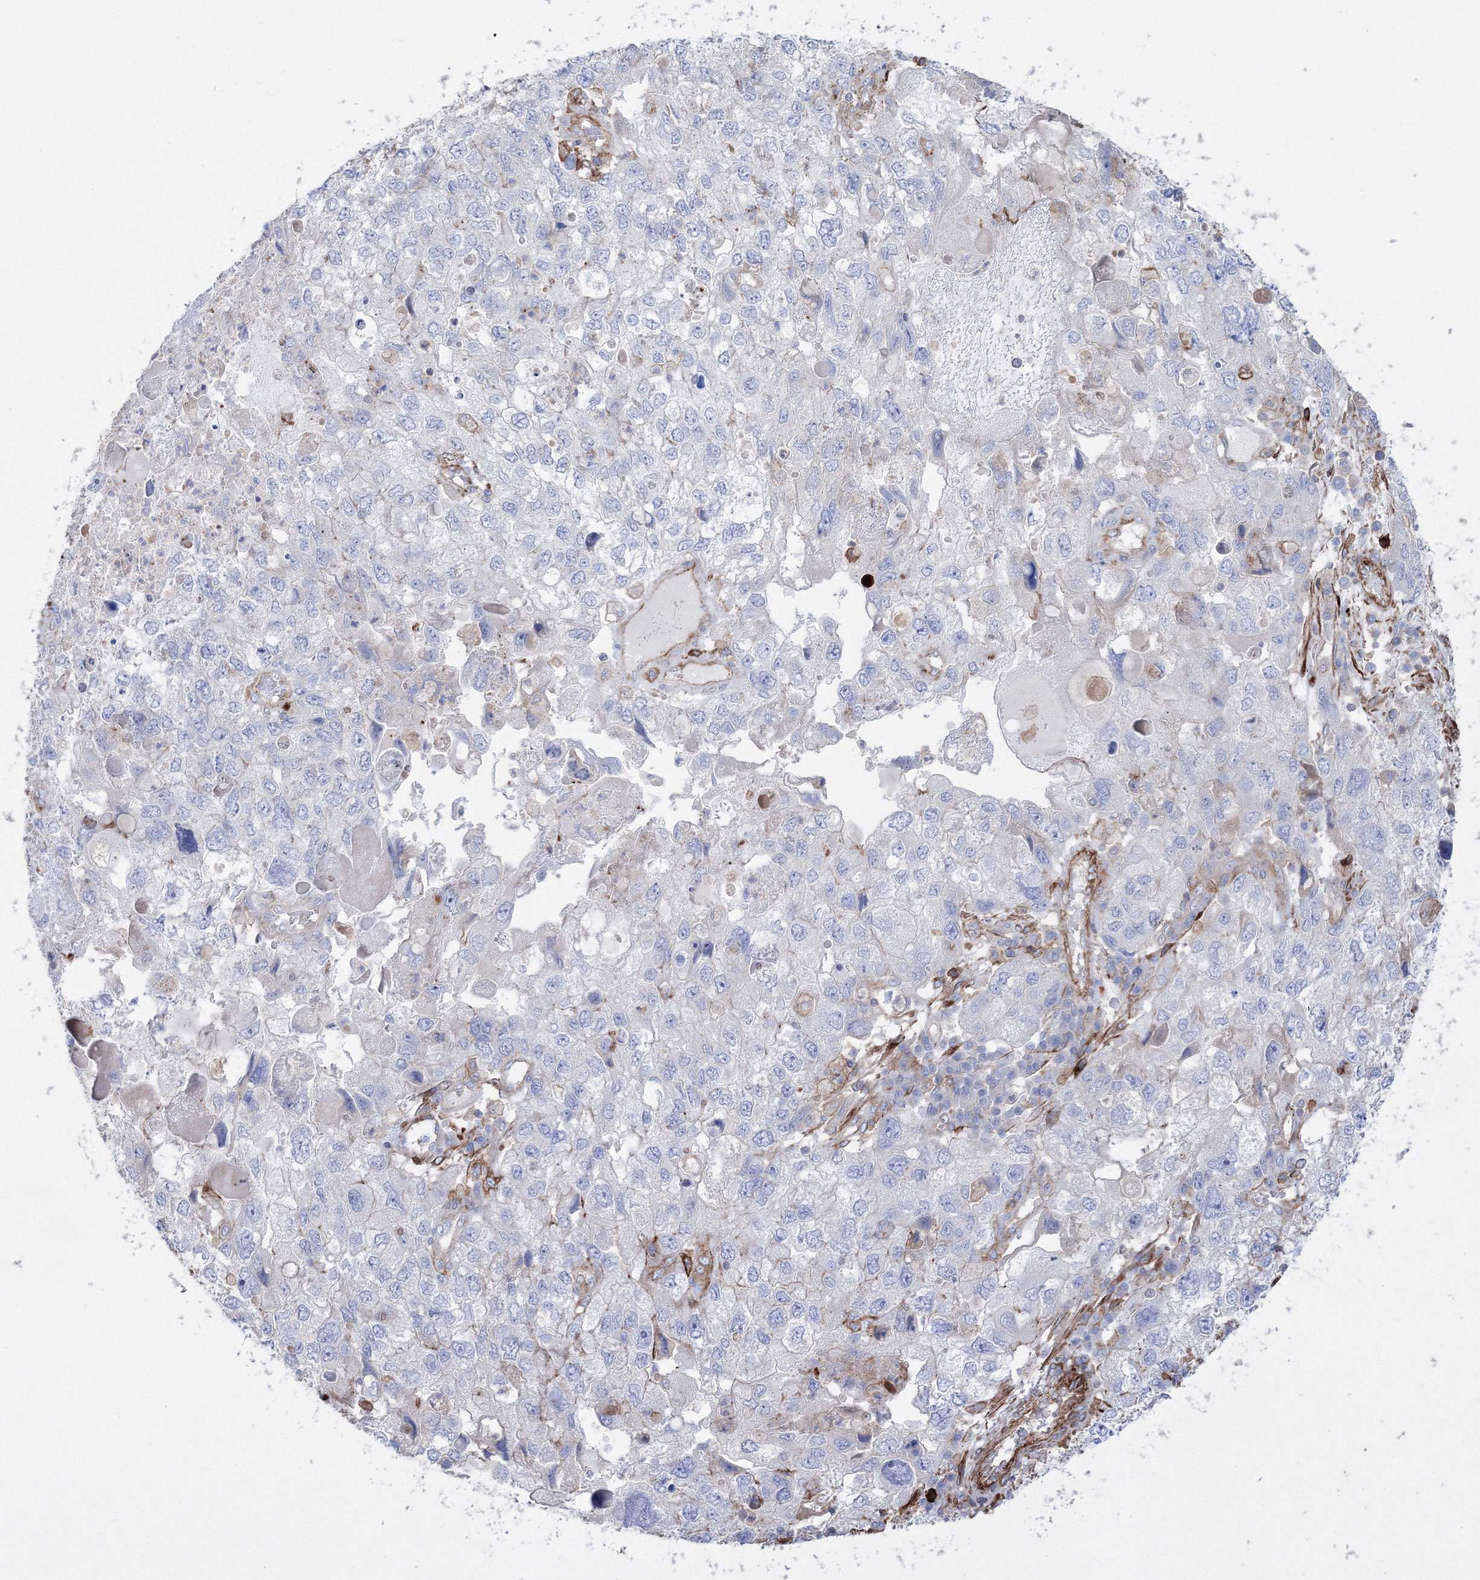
{"staining": {"intensity": "negative", "quantity": "none", "location": "none"}, "tissue": "endometrial cancer", "cell_type": "Tumor cells", "image_type": "cancer", "snomed": [{"axis": "morphology", "description": "Adenocarcinoma, NOS"}, {"axis": "topography", "description": "Endometrium"}], "caption": "This is an immunohistochemistry (IHC) image of endometrial cancer. There is no positivity in tumor cells.", "gene": "GPR82", "patient": {"sex": "female", "age": 49}}